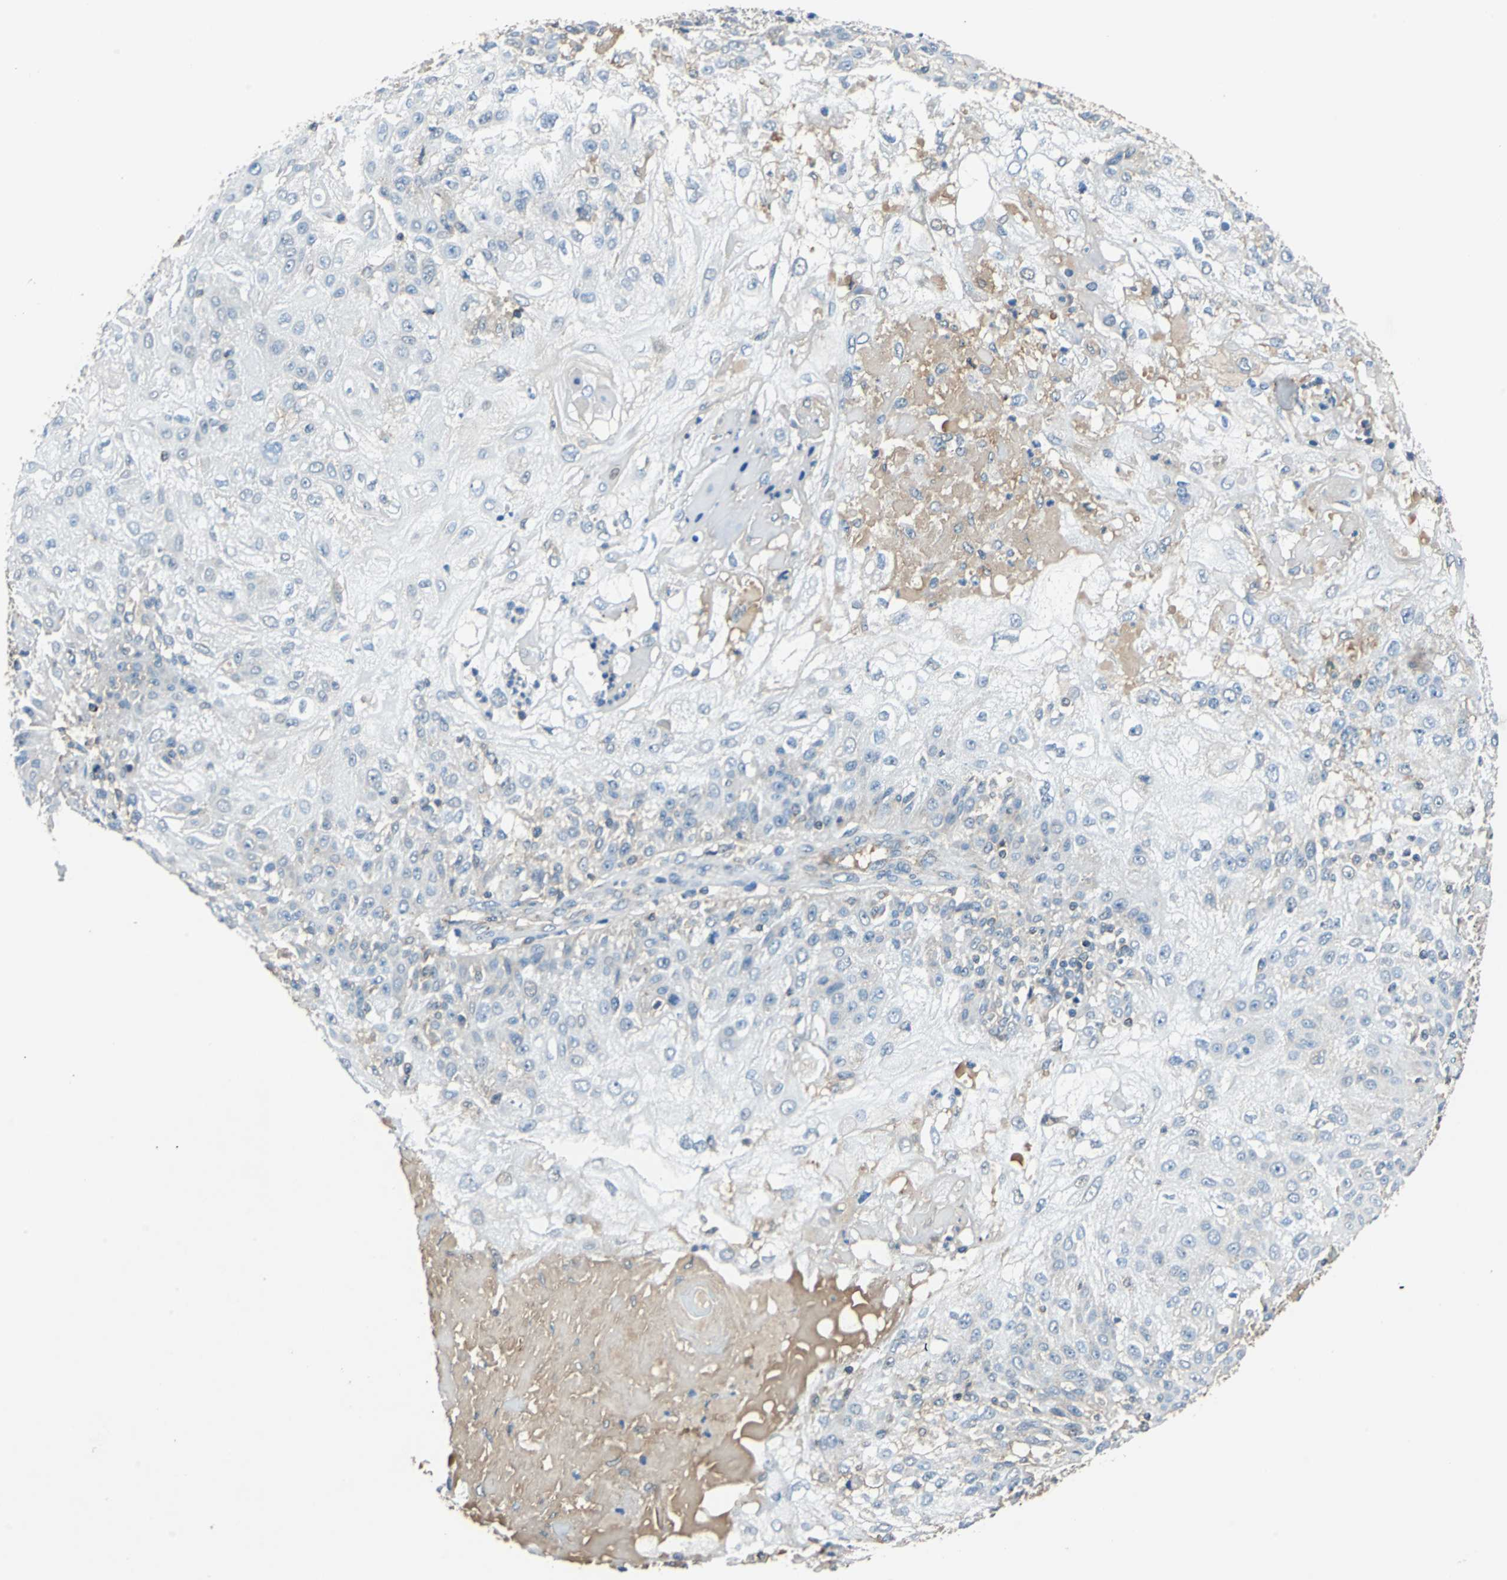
{"staining": {"intensity": "weak", "quantity": "<25%", "location": "cytoplasmic/membranous"}, "tissue": "skin cancer", "cell_type": "Tumor cells", "image_type": "cancer", "snomed": [{"axis": "morphology", "description": "Normal tissue, NOS"}, {"axis": "morphology", "description": "Squamous cell carcinoma, NOS"}, {"axis": "topography", "description": "Skin"}], "caption": "Protein analysis of skin cancer reveals no significant expression in tumor cells.", "gene": "SLC19A2", "patient": {"sex": "female", "age": 83}}